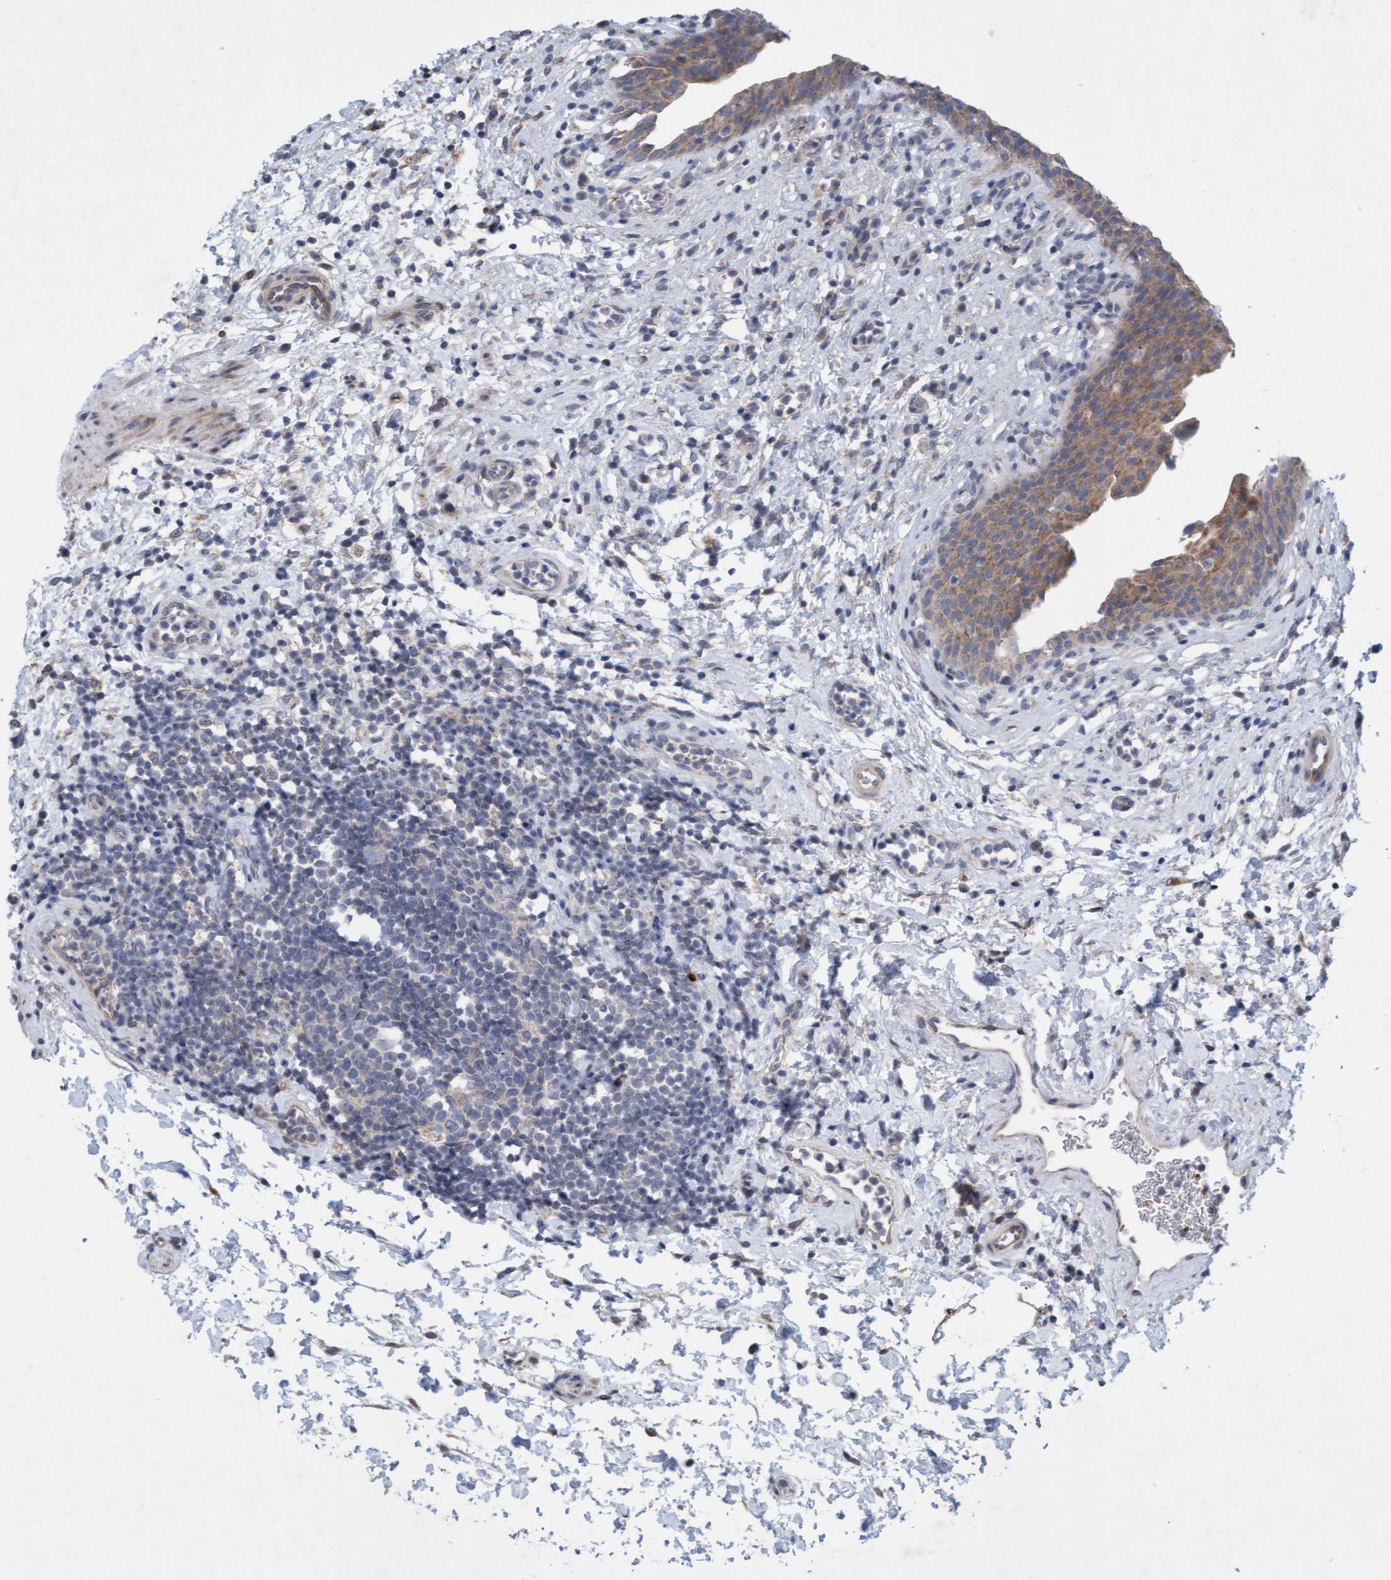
{"staining": {"intensity": "moderate", "quantity": ">75%", "location": "cytoplasmic/membranous"}, "tissue": "urinary bladder", "cell_type": "Urothelial cells", "image_type": "normal", "snomed": [{"axis": "morphology", "description": "Normal tissue, NOS"}, {"axis": "topography", "description": "Urinary bladder"}], "caption": "Urinary bladder stained for a protein (brown) displays moderate cytoplasmic/membranous positive staining in about >75% of urothelial cells.", "gene": "DDHD2", "patient": {"sex": "male", "age": 37}}